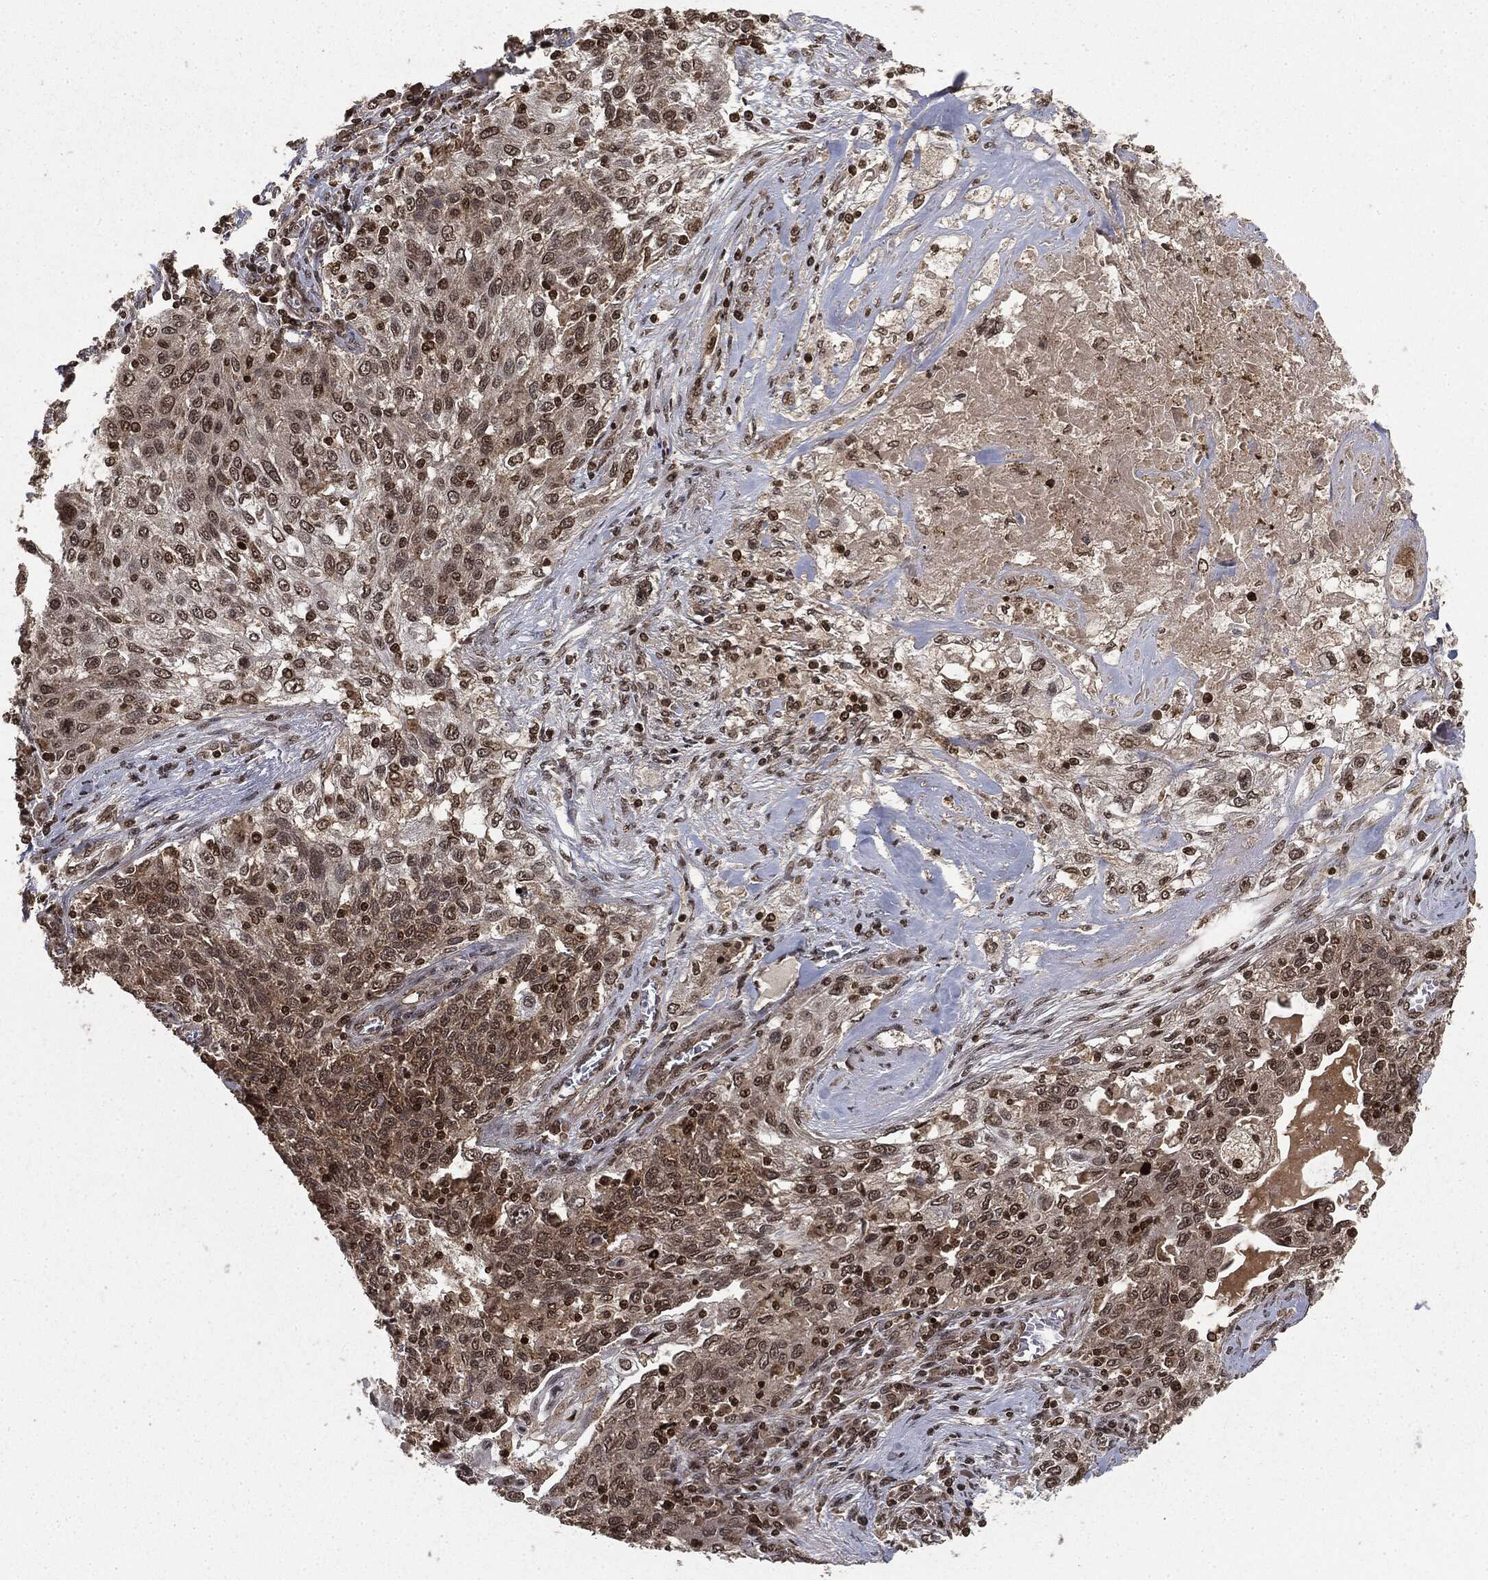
{"staining": {"intensity": "weak", "quantity": "<25%", "location": "nuclear"}, "tissue": "lung cancer", "cell_type": "Tumor cells", "image_type": "cancer", "snomed": [{"axis": "morphology", "description": "Squamous cell carcinoma, NOS"}, {"axis": "topography", "description": "Lung"}], "caption": "There is no significant positivity in tumor cells of lung cancer. (Stains: DAB IHC with hematoxylin counter stain, Microscopy: brightfield microscopy at high magnification).", "gene": "CTDP1", "patient": {"sex": "female", "age": 69}}